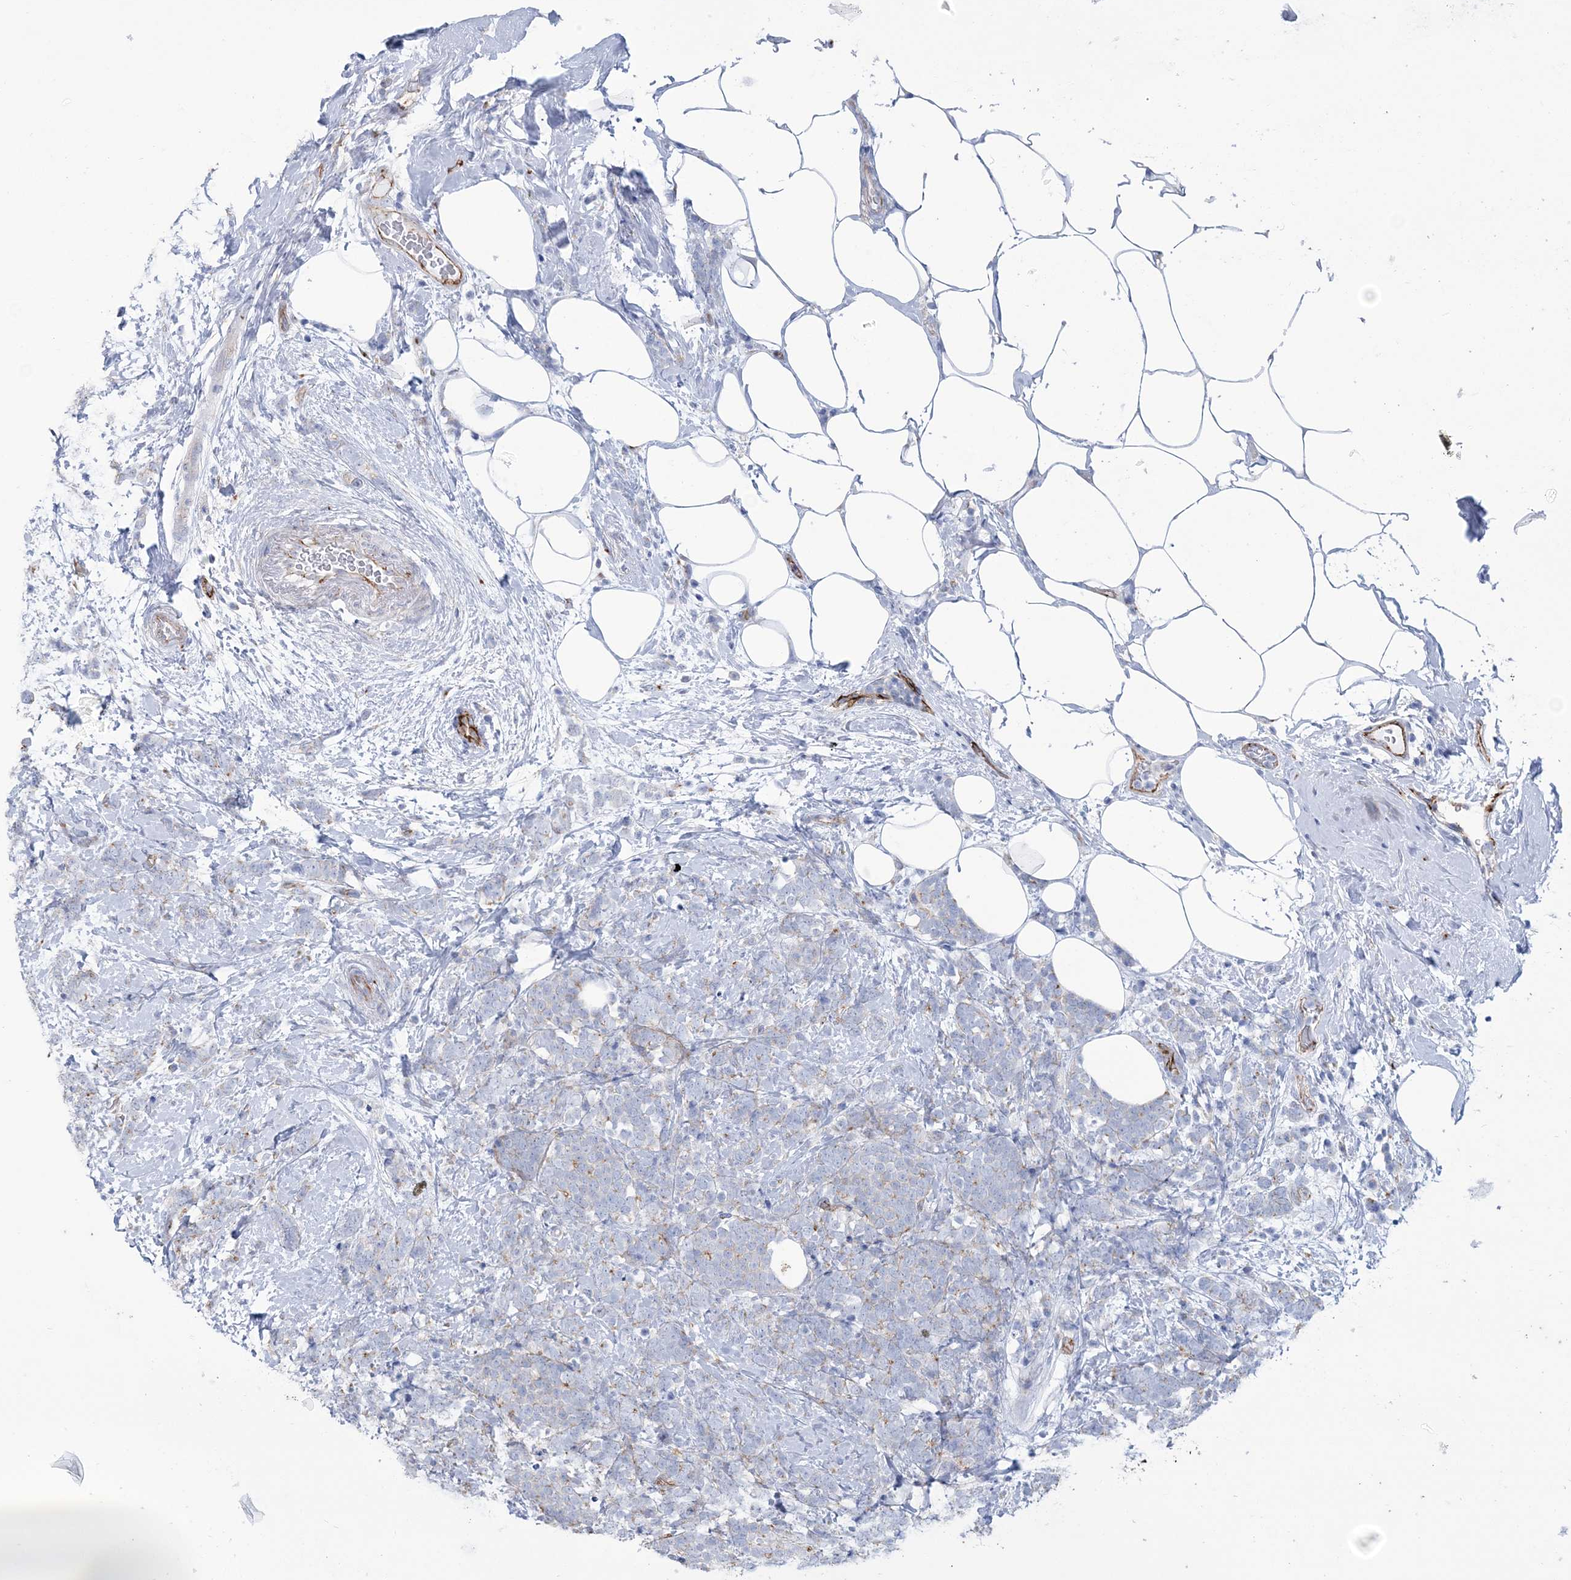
{"staining": {"intensity": "negative", "quantity": "none", "location": "none"}, "tissue": "breast cancer", "cell_type": "Tumor cells", "image_type": "cancer", "snomed": [{"axis": "morphology", "description": "Lobular carcinoma"}, {"axis": "topography", "description": "Breast"}], "caption": "Tumor cells show no significant protein positivity in breast cancer (lobular carcinoma). Nuclei are stained in blue.", "gene": "RAB11FIP5", "patient": {"sex": "female", "age": 58}}